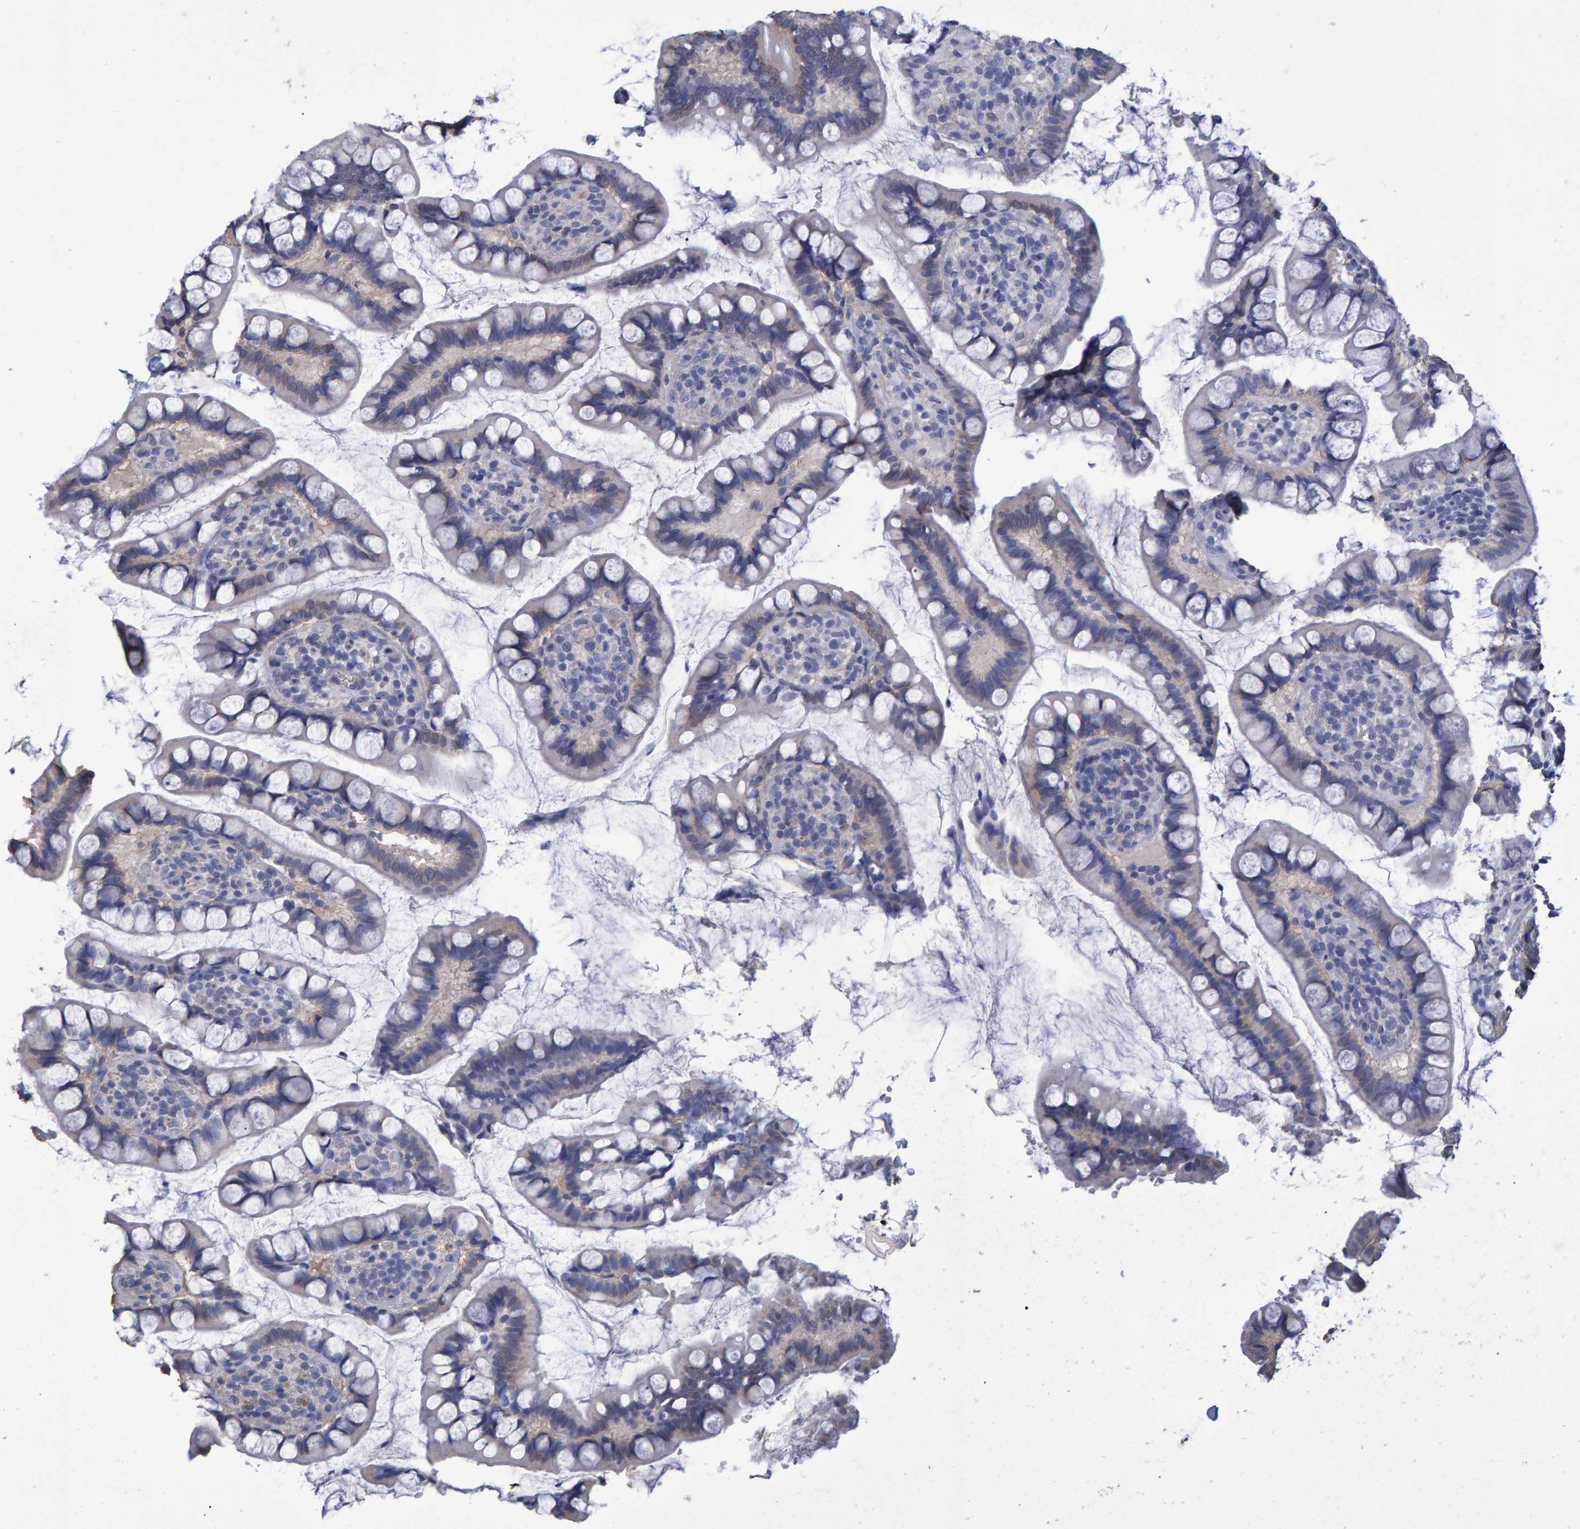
{"staining": {"intensity": "weak", "quantity": "<25%", "location": "cytoplasmic/membranous"}, "tissue": "small intestine", "cell_type": "Glandular cells", "image_type": "normal", "snomed": [{"axis": "morphology", "description": "Normal tissue, NOS"}, {"axis": "topography", "description": "Smooth muscle"}, {"axis": "topography", "description": "Small intestine"}], "caption": "The immunohistochemistry (IHC) histopathology image has no significant staining in glandular cells of small intestine. (DAB immunohistochemistry (IHC) with hematoxylin counter stain).", "gene": "HEMGN", "patient": {"sex": "female", "age": 84}}